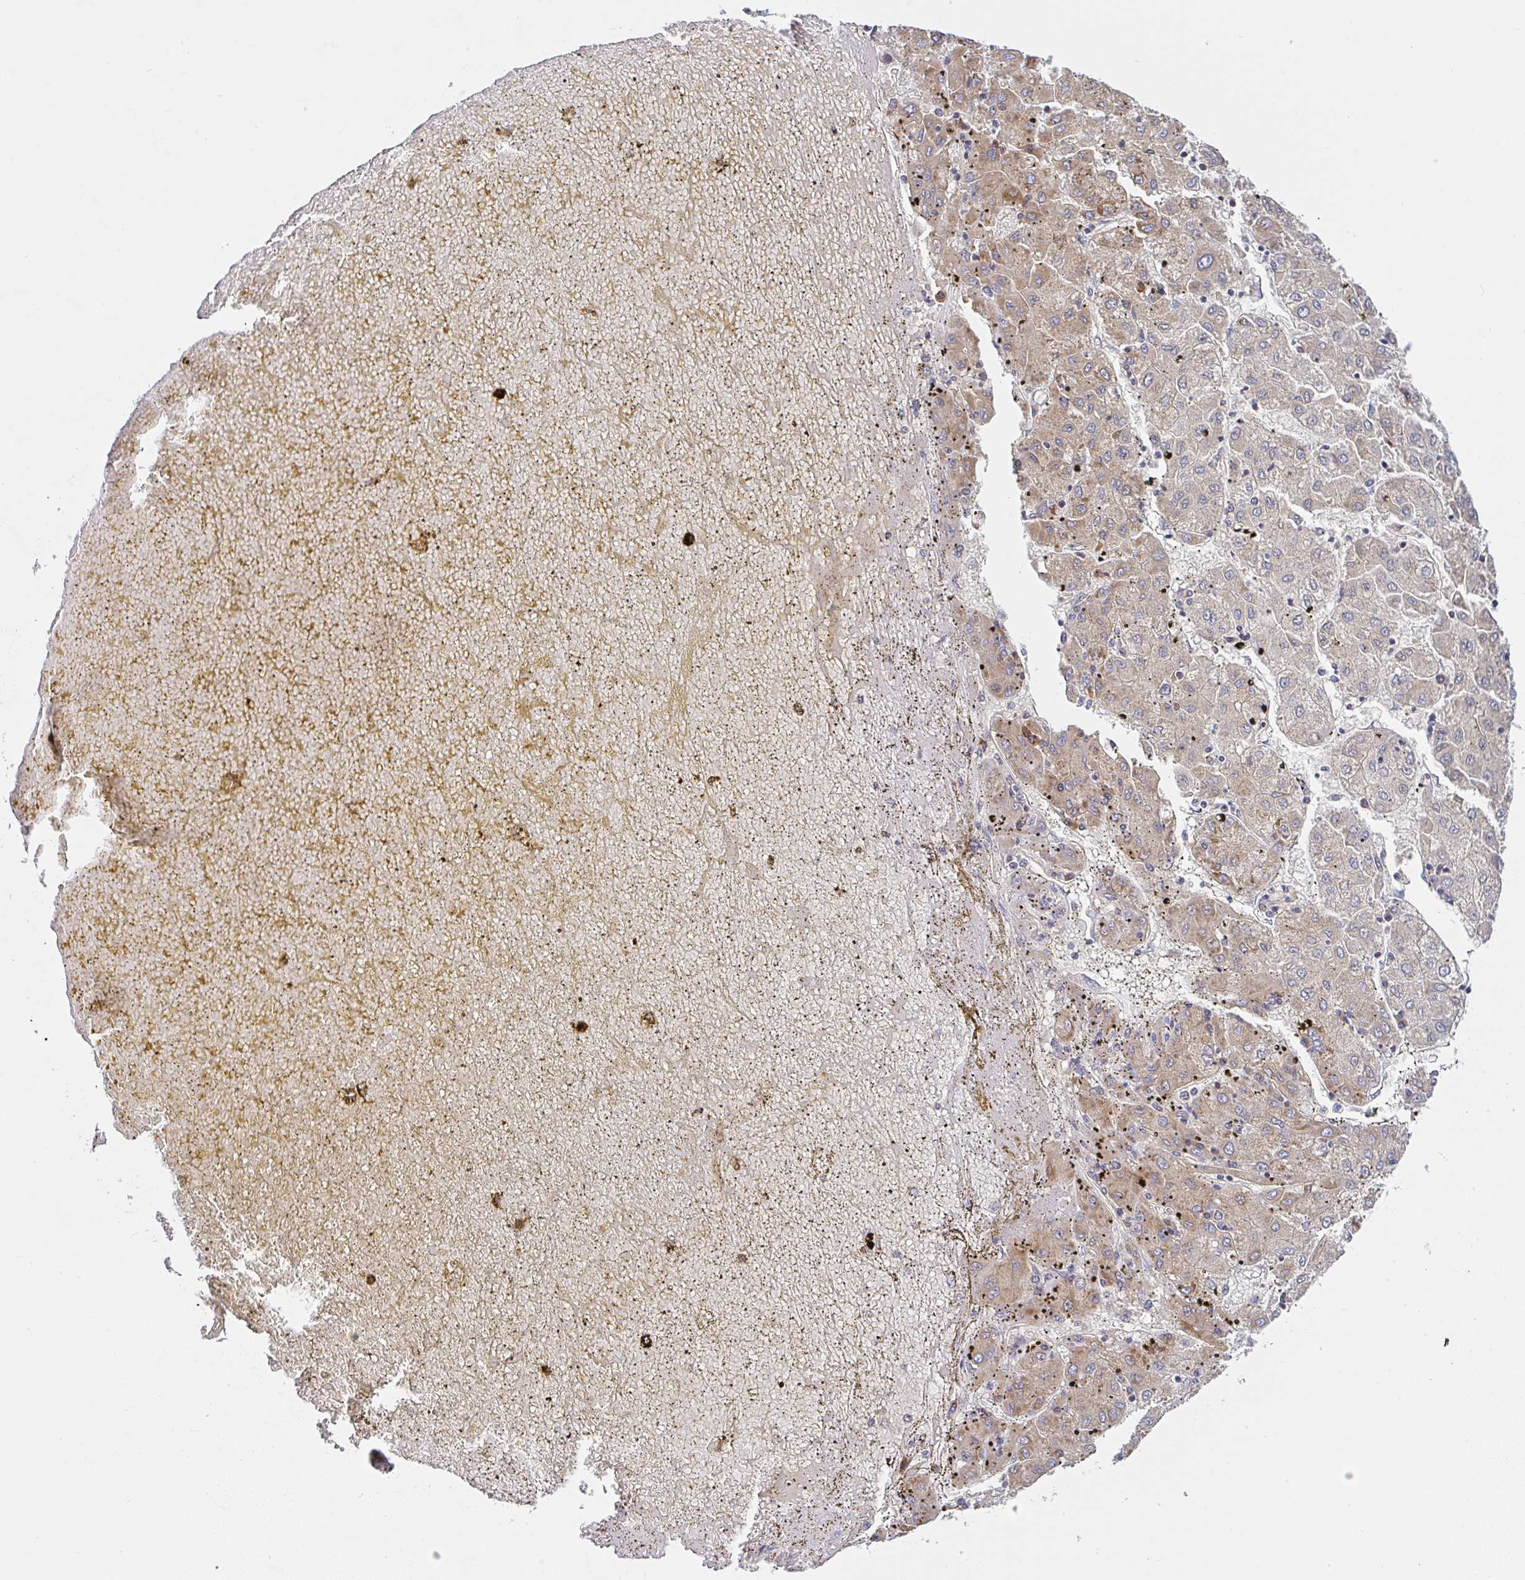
{"staining": {"intensity": "weak", "quantity": ">75%", "location": "cytoplasmic/membranous"}, "tissue": "liver cancer", "cell_type": "Tumor cells", "image_type": "cancer", "snomed": [{"axis": "morphology", "description": "Carcinoma, Hepatocellular, NOS"}, {"axis": "topography", "description": "Liver"}], "caption": "Immunohistochemistry image of human hepatocellular carcinoma (liver) stained for a protein (brown), which exhibits low levels of weak cytoplasmic/membranous positivity in approximately >75% of tumor cells.", "gene": "DERL2", "patient": {"sex": "male", "age": 72}}